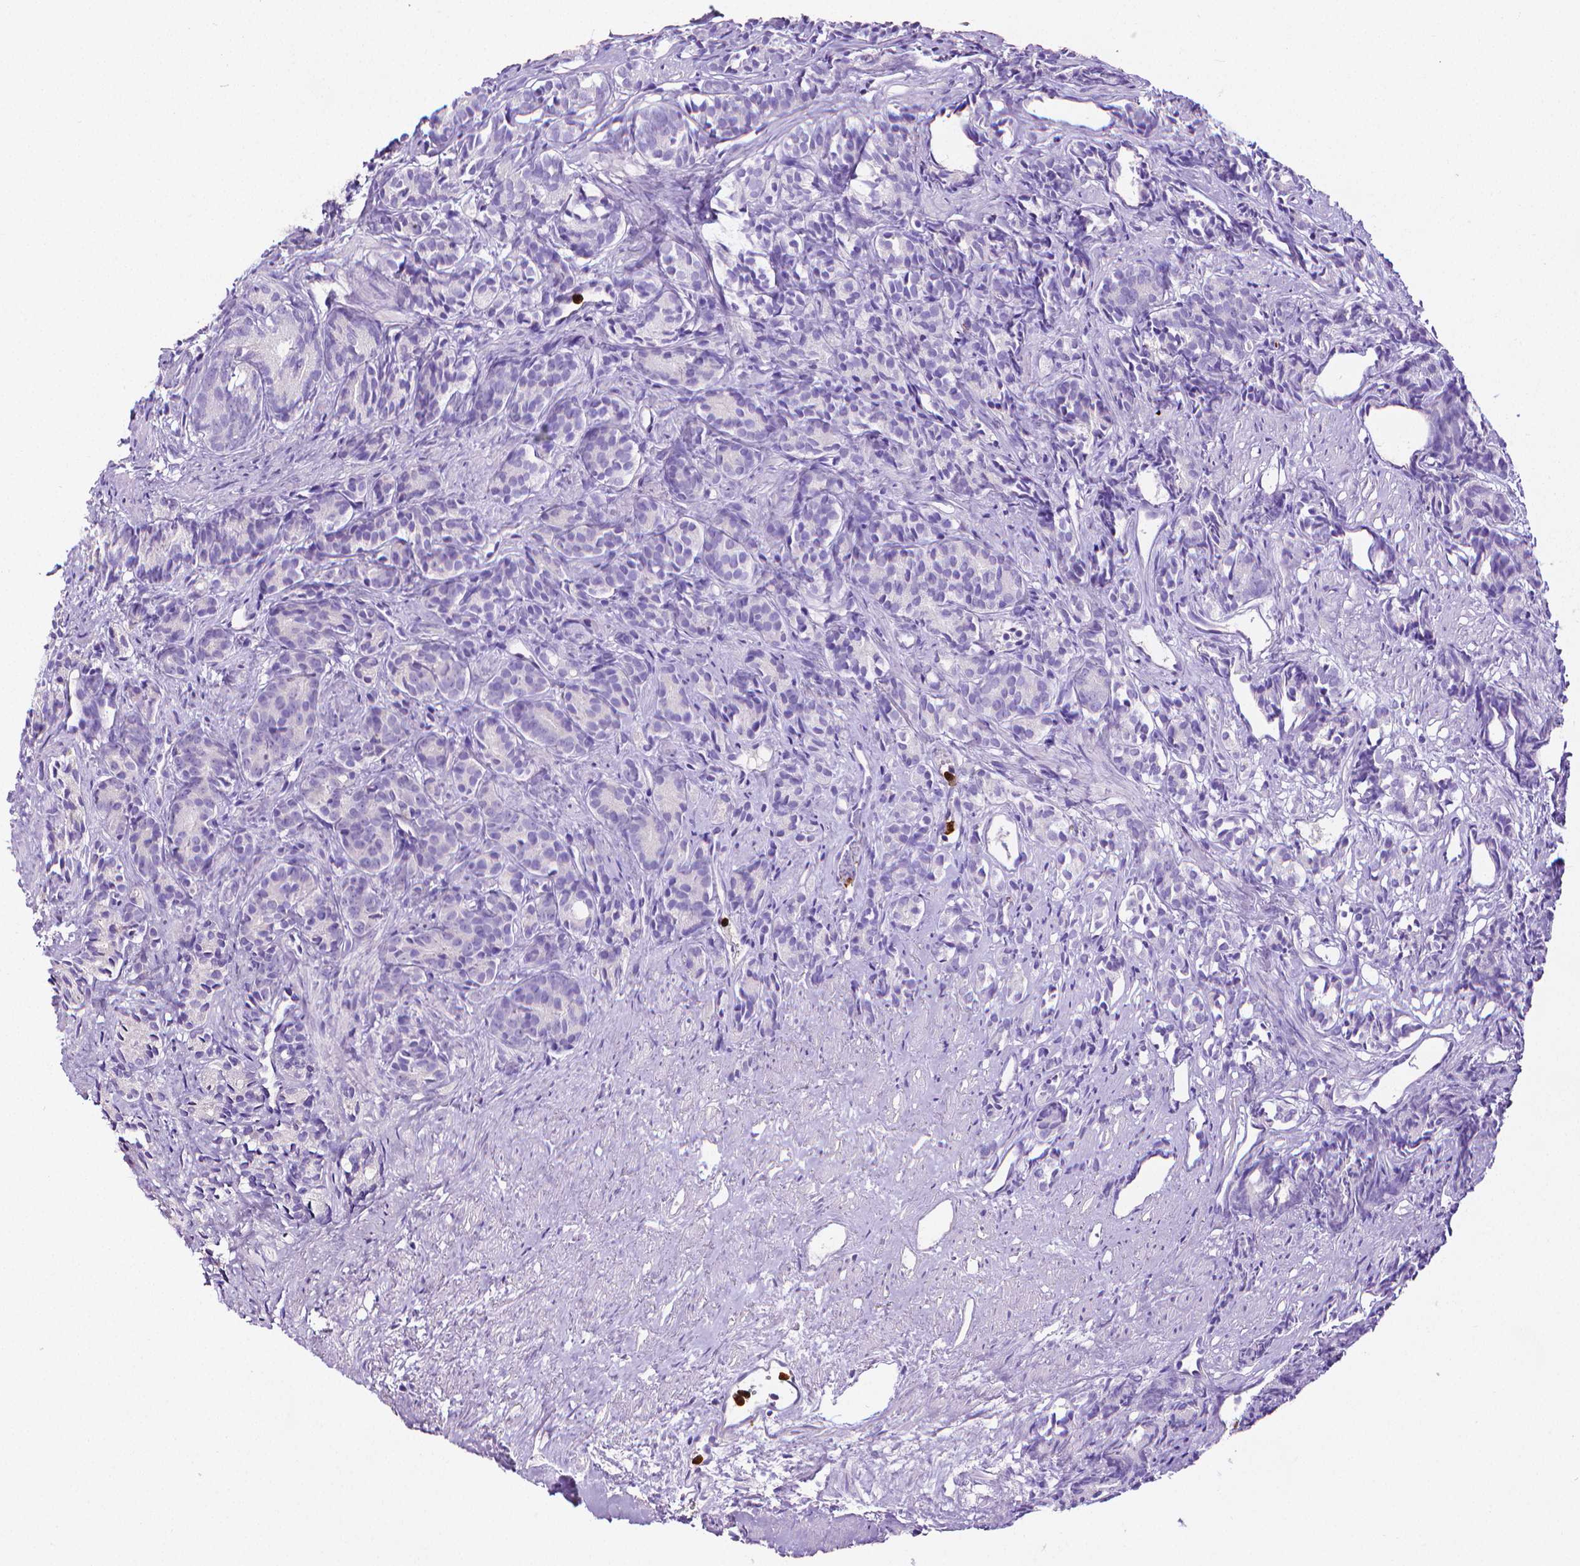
{"staining": {"intensity": "negative", "quantity": "none", "location": "none"}, "tissue": "prostate cancer", "cell_type": "Tumor cells", "image_type": "cancer", "snomed": [{"axis": "morphology", "description": "Adenocarcinoma, High grade"}, {"axis": "topography", "description": "Prostate"}], "caption": "Immunohistochemistry photomicrograph of prostate cancer stained for a protein (brown), which reveals no positivity in tumor cells.", "gene": "MMP9", "patient": {"sex": "male", "age": 84}}